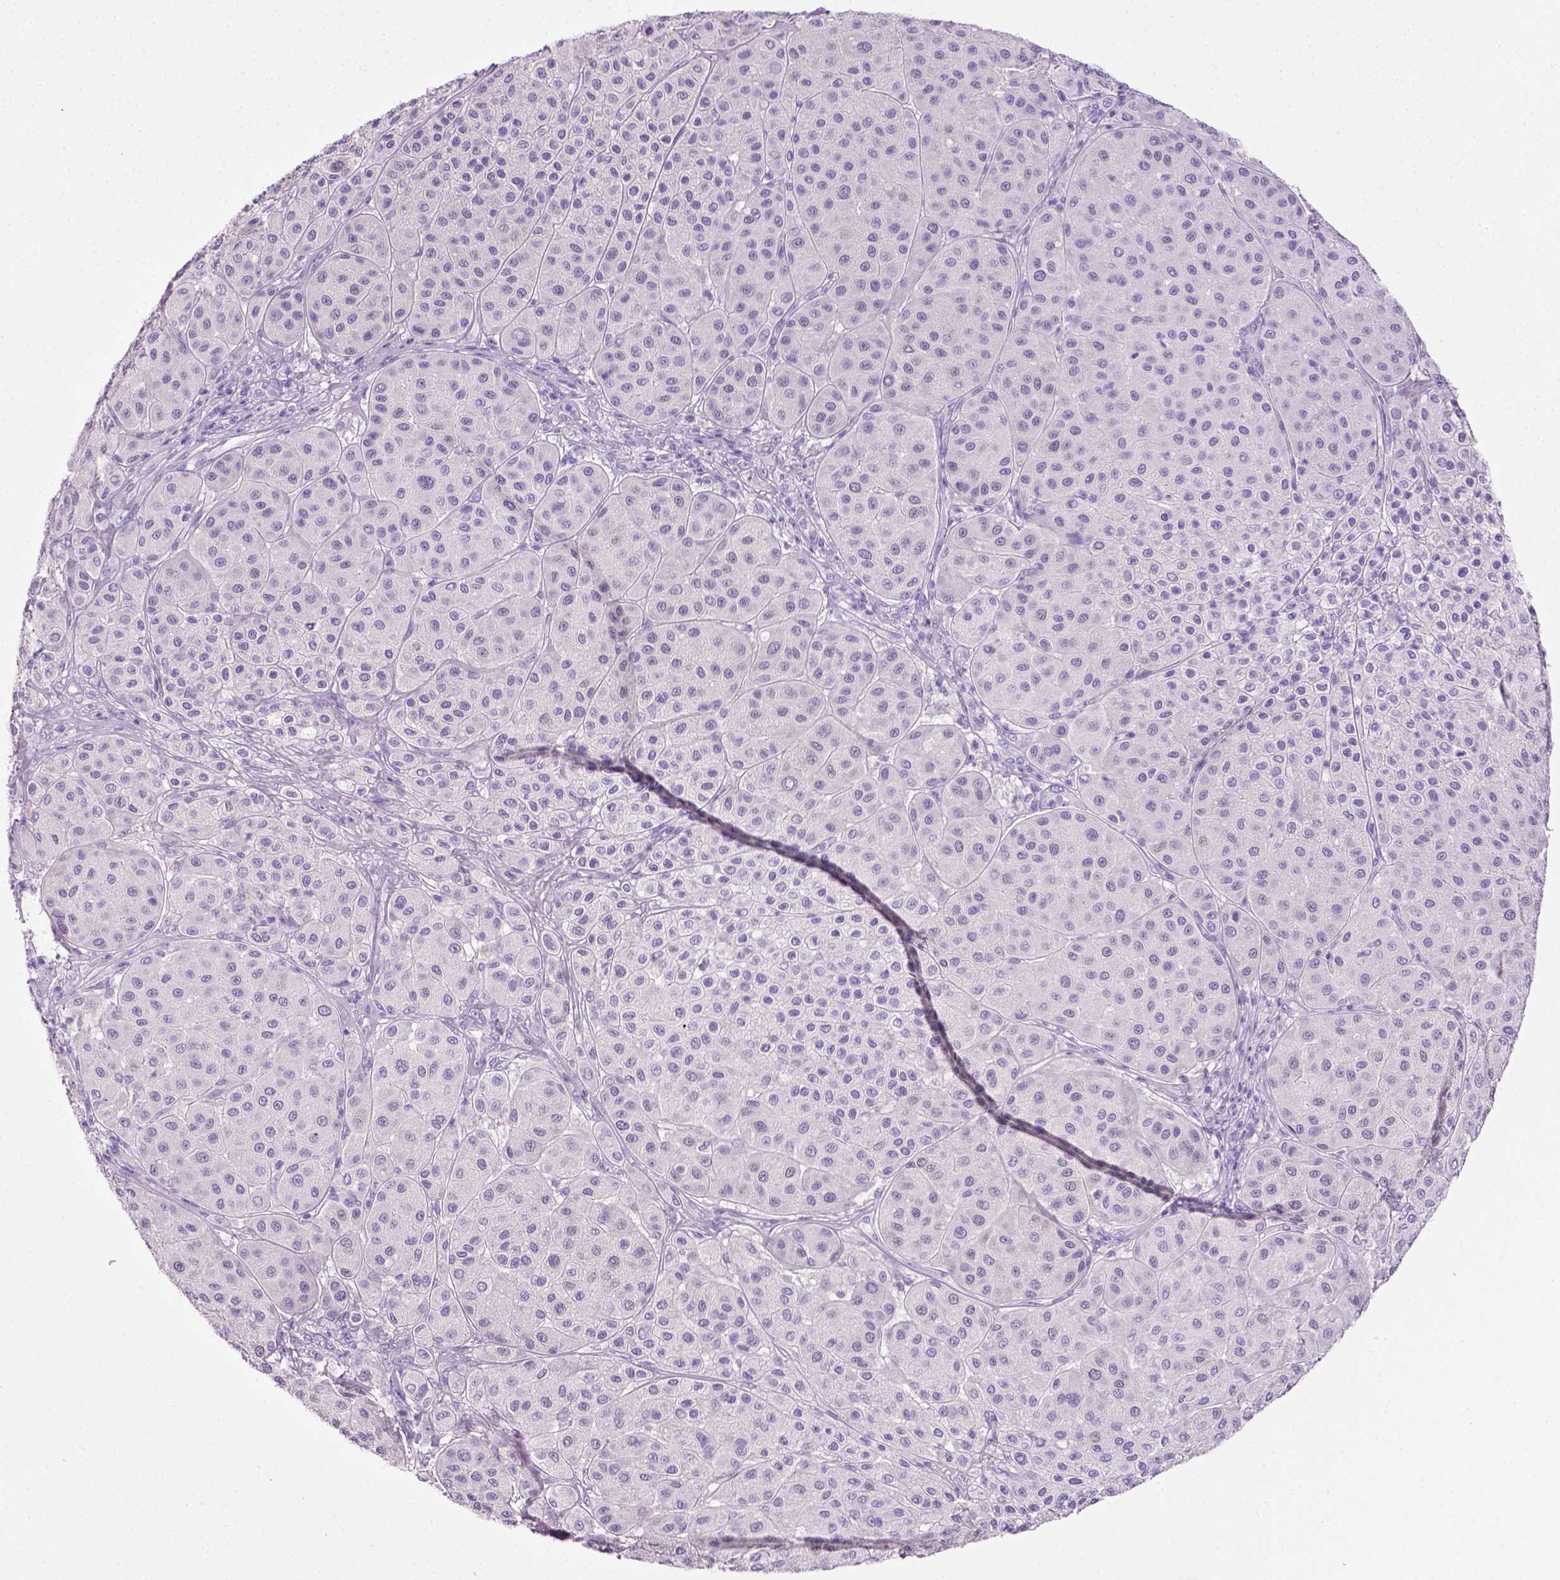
{"staining": {"intensity": "negative", "quantity": "none", "location": "none"}, "tissue": "melanoma", "cell_type": "Tumor cells", "image_type": "cancer", "snomed": [{"axis": "morphology", "description": "Malignant melanoma, Metastatic site"}, {"axis": "topography", "description": "Smooth muscle"}], "caption": "Immunohistochemistry (IHC) of melanoma reveals no staining in tumor cells.", "gene": "LELP1", "patient": {"sex": "male", "age": 41}}